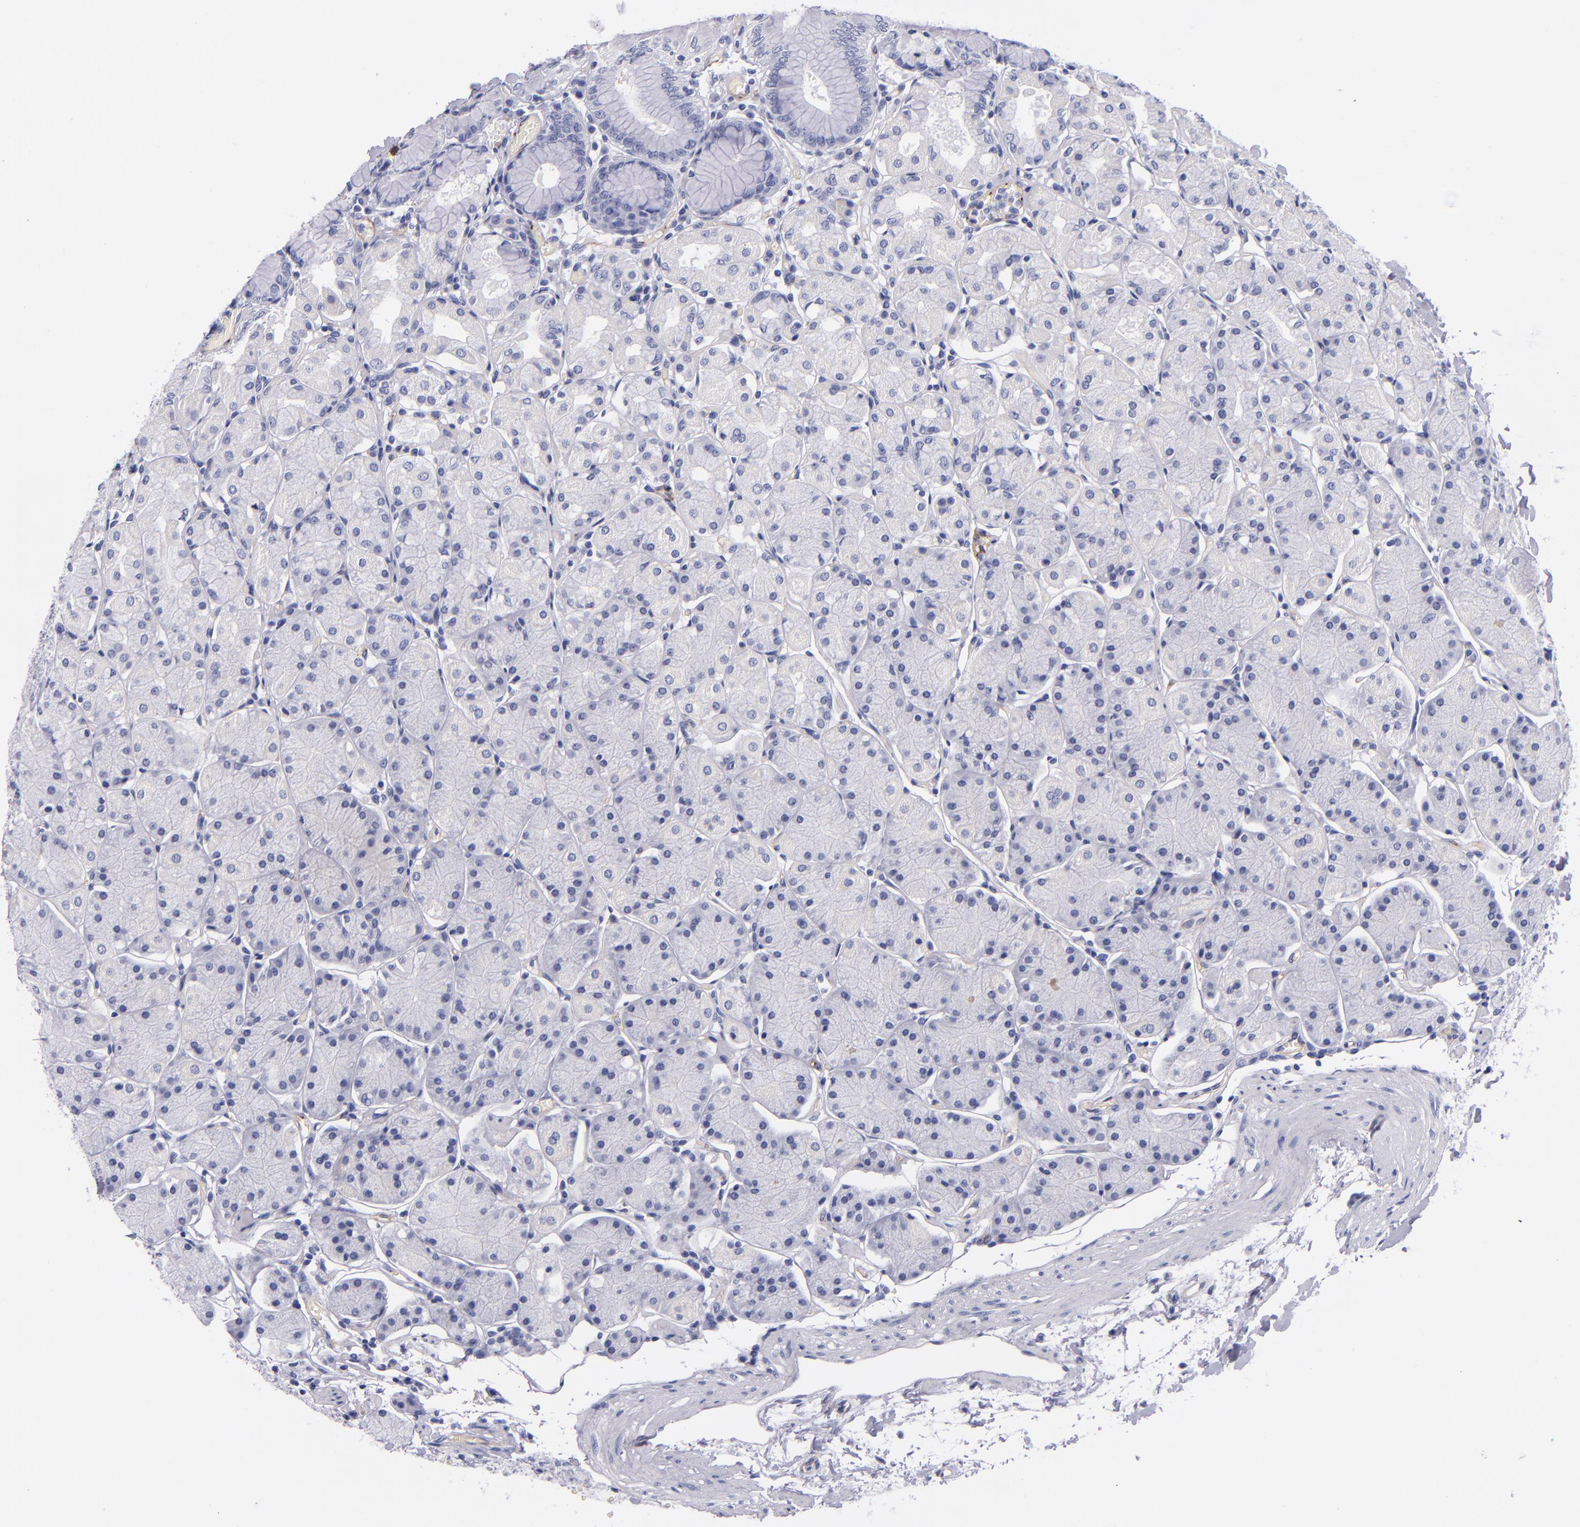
{"staining": {"intensity": "negative", "quantity": "none", "location": "none"}, "tissue": "stomach", "cell_type": "Glandular cells", "image_type": "normal", "snomed": [{"axis": "morphology", "description": "Normal tissue, NOS"}, {"axis": "topography", "description": "Stomach, upper"}, {"axis": "topography", "description": "Stomach"}], "caption": "This image is of normal stomach stained with IHC to label a protein in brown with the nuclei are counter-stained blue. There is no staining in glandular cells. (Stains: DAB IHC with hematoxylin counter stain, Microscopy: brightfield microscopy at high magnification).", "gene": "NOS3", "patient": {"sex": "male", "age": 76}}